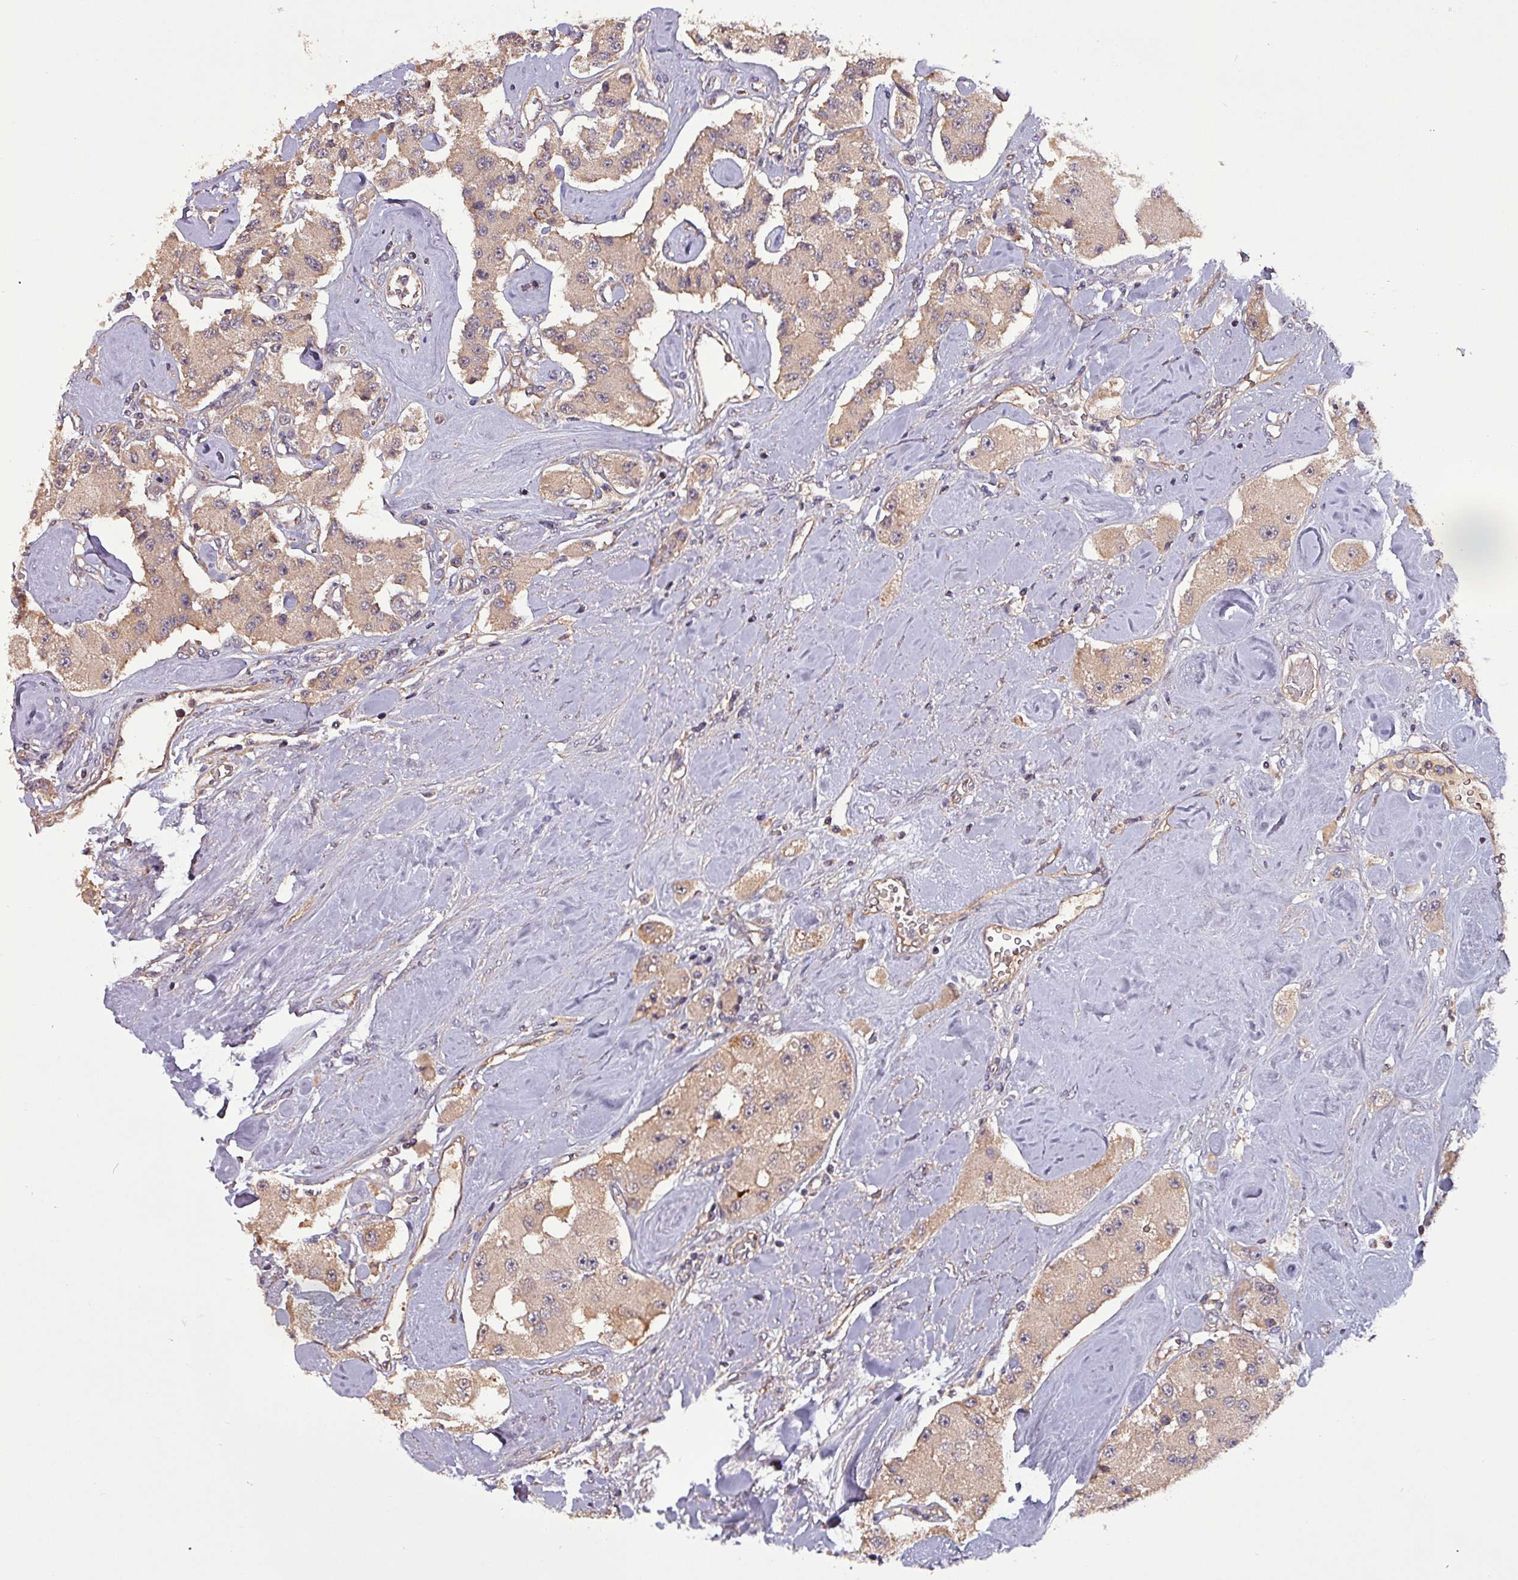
{"staining": {"intensity": "weak", "quantity": ">75%", "location": "cytoplasmic/membranous"}, "tissue": "carcinoid", "cell_type": "Tumor cells", "image_type": "cancer", "snomed": [{"axis": "morphology", "description": "Carcinoid, malignant, NOS"}, {"axis": "topography", "description": "Pancreas"}], "caption": "Protein staining by immunohistochemistry (IHC) reveals weak cytoplasmic/membranous expression in about >75% of tumor cells in carcinoid.", "gene": "PAFAH1B2", "patient": {"sex": "male", "age": 41}}